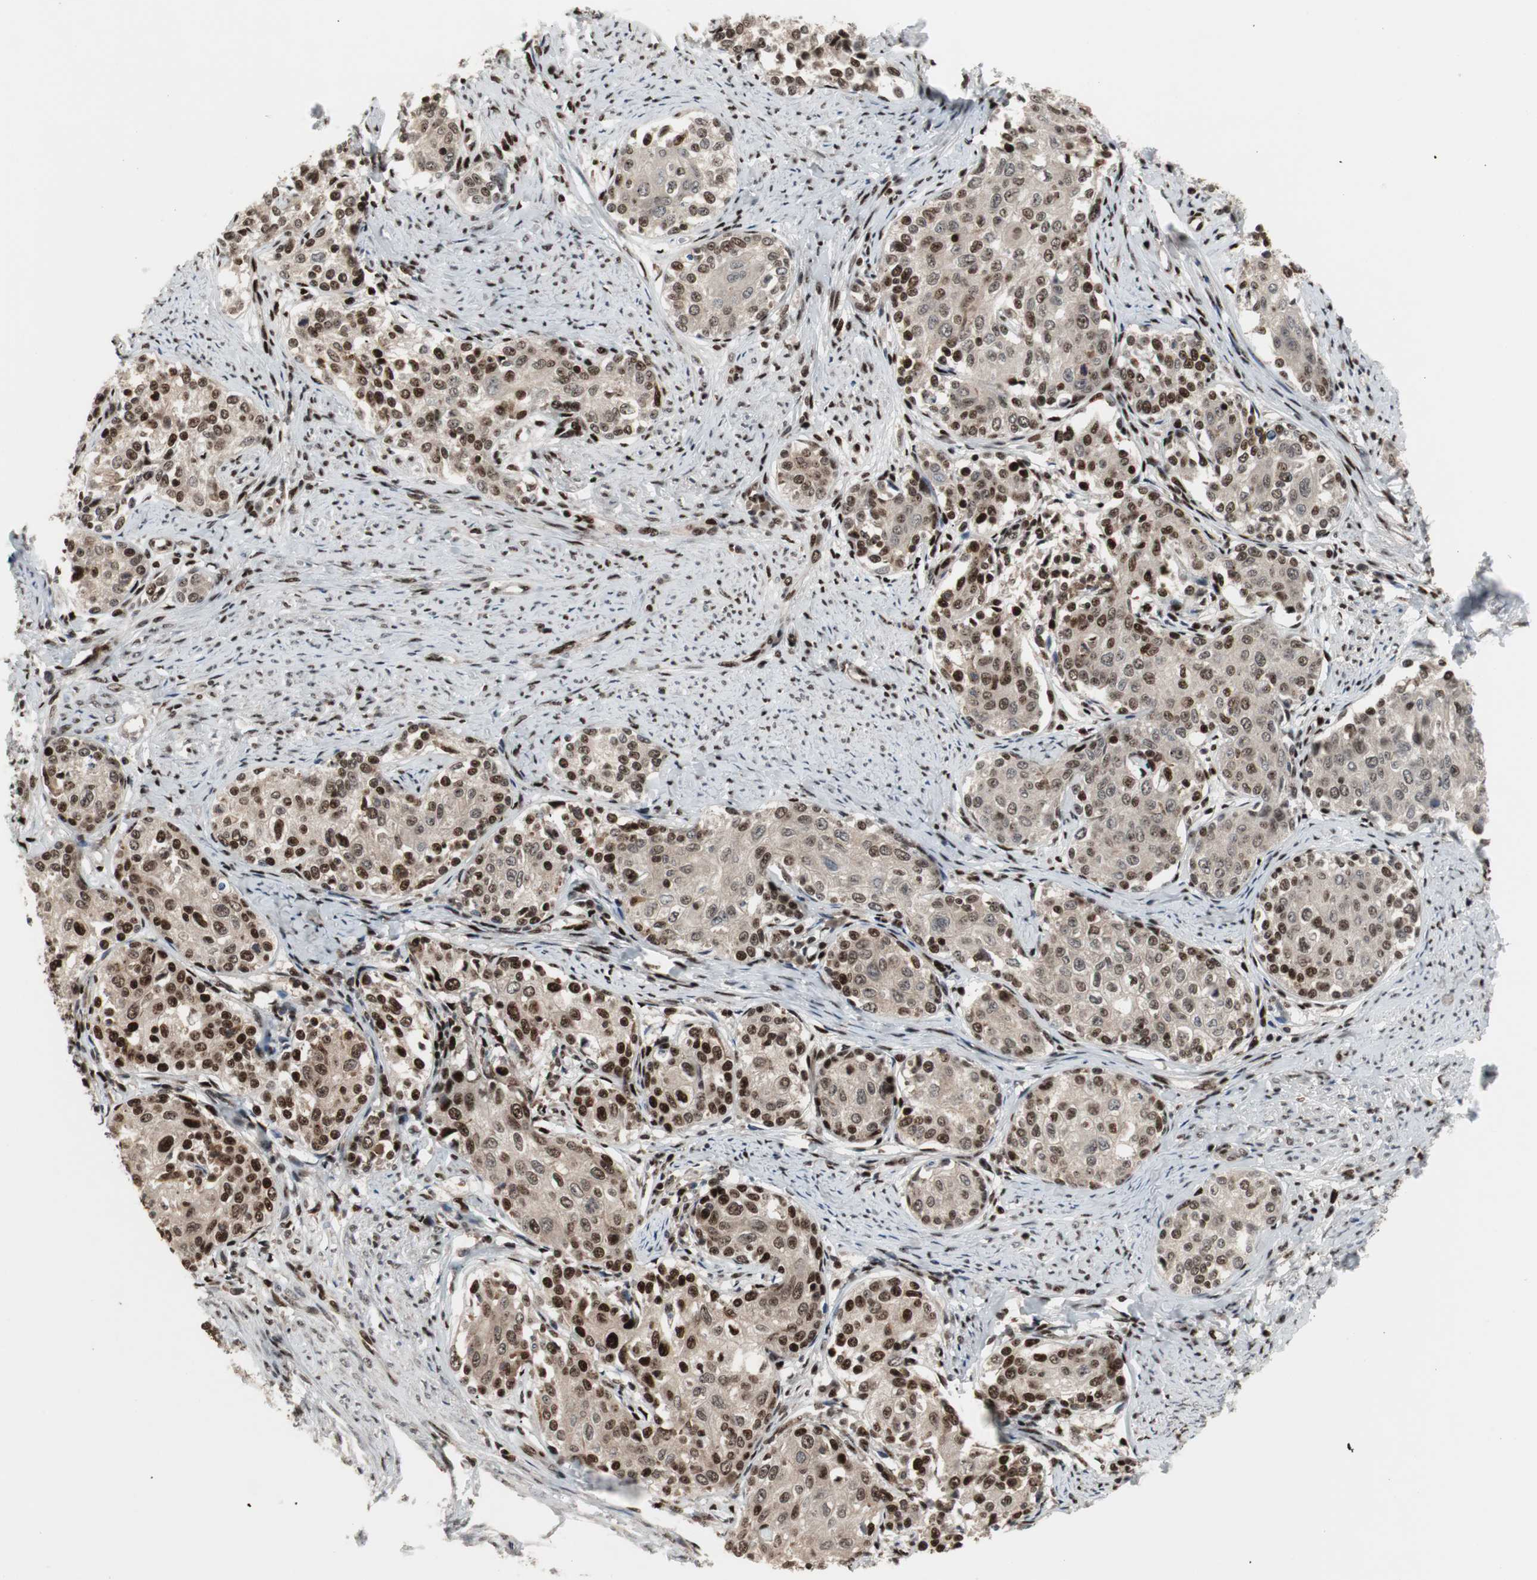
{"staining": {"intensity": "strong", "quantity": "25%-75%", "location": "cytoplasmic/membranous,nuclear"}, "tissue": "cervical cancer", "cell_type": "Tumor cells", "image_type": "cancer", "snomed": [{"axis": "morphology", "description": "Squamous cell carcinoma, NOS"}, {"axis": "morphology", "description": "Adenocarcinoma, NOS"}, {"axis": "topography", "description": "Cervix"}], "caption": "Immunohistochemistry (IHC) photomicrograph of cervical squamous cell carcinoma stained for a protein (brown), which exhibits high levels of strong cytoplasmic/membranous and nuclear positivity in about 25%-75% of tumor cells.", "gene": "GRK2", "patient": {"sex": "female", "age": 52}}